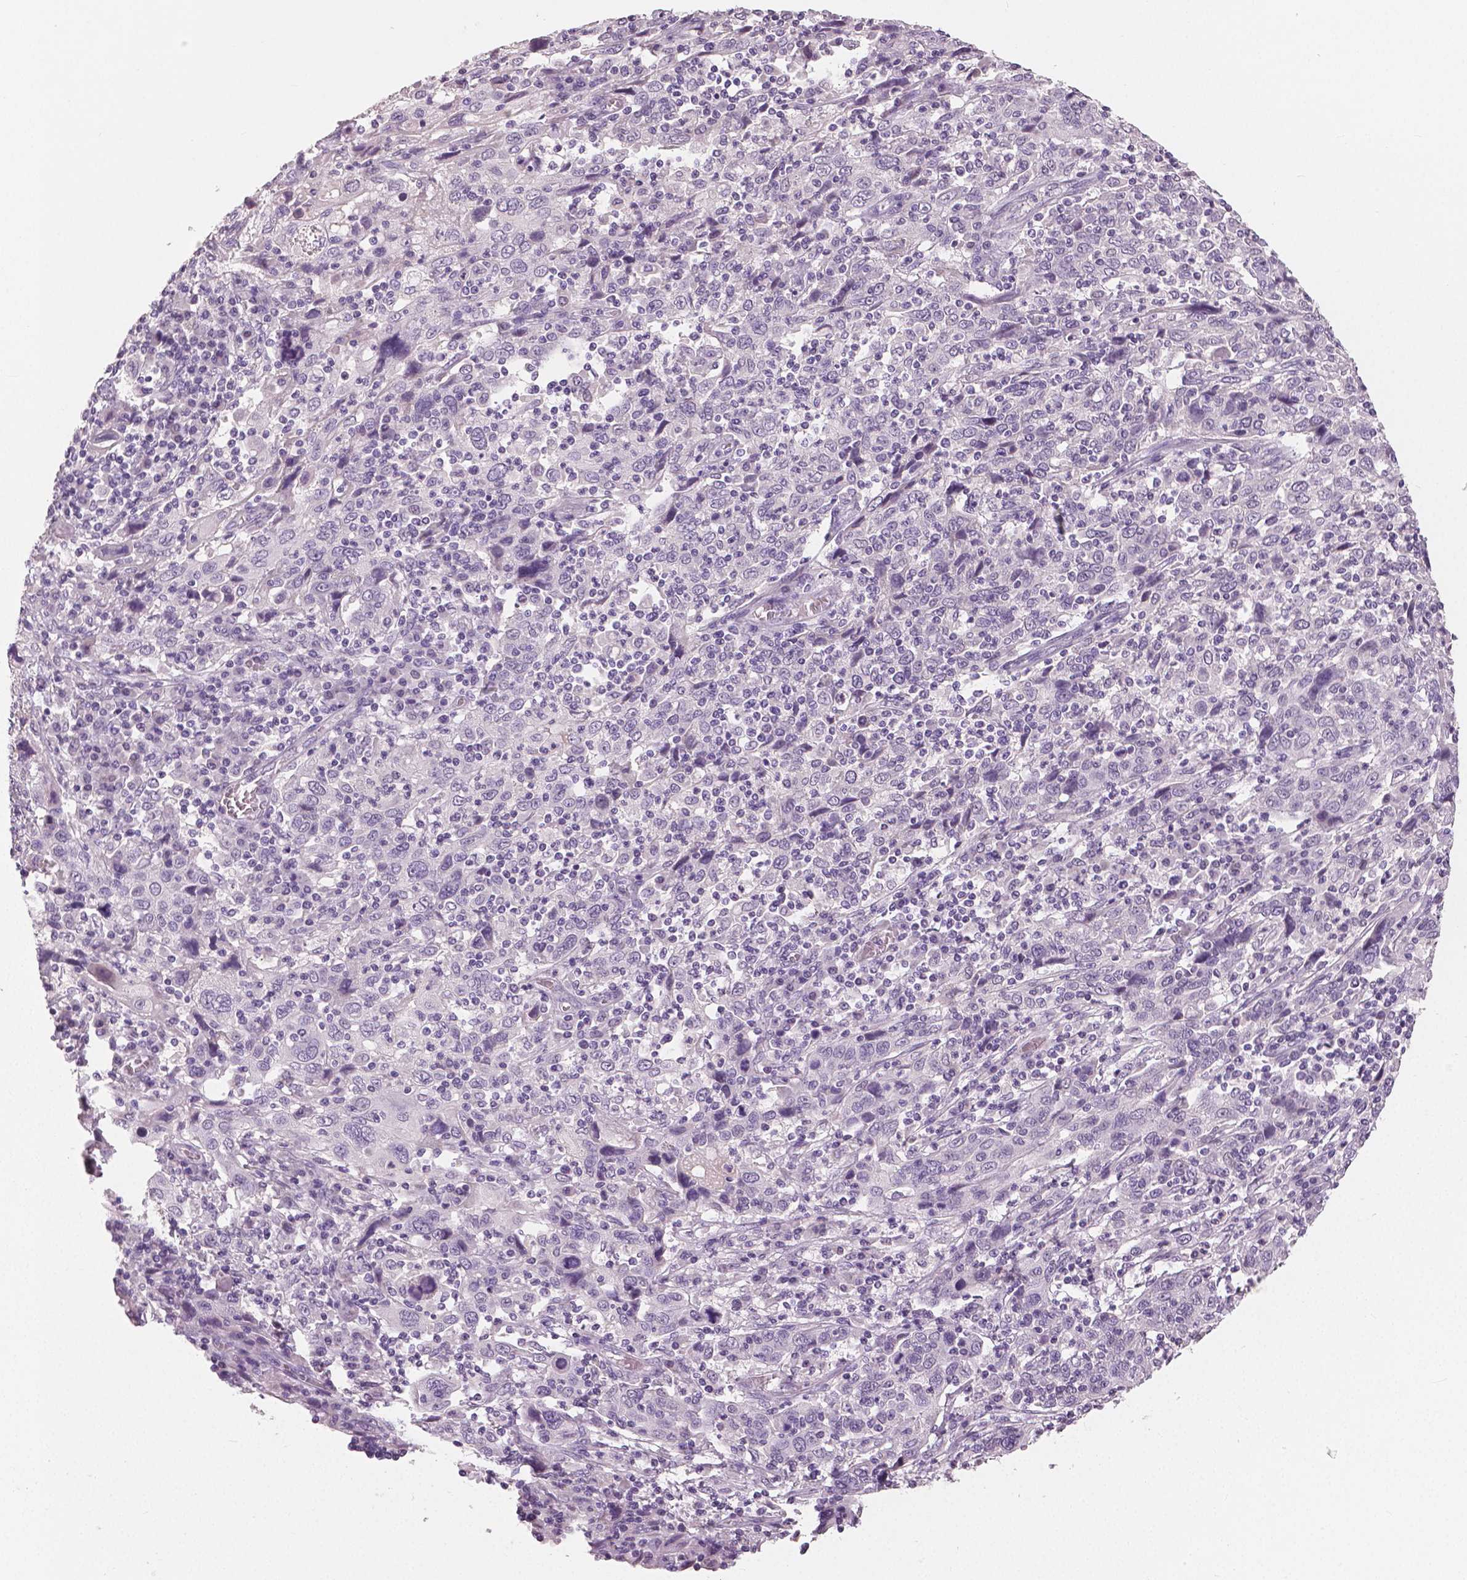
{"staining": {"intensity": "negative", "quantity": "none", "location": "none"}, "tissue": "cervical cancer", "cell_type": "Tumor cells", "image_type": "cancer", "snomed": [{"axis": "morphology", "description": "Squamous cell carcinoma, NOS"}, {"axis": "topography", "description": "Cervix"}], "caption": "This is a micrograph of IHC staining of squamous cell carcinoma (cervical), which shows no expression in tumor cells.", "gene": "NECAB1", "patient": {"sex": "female", "age": 46}}